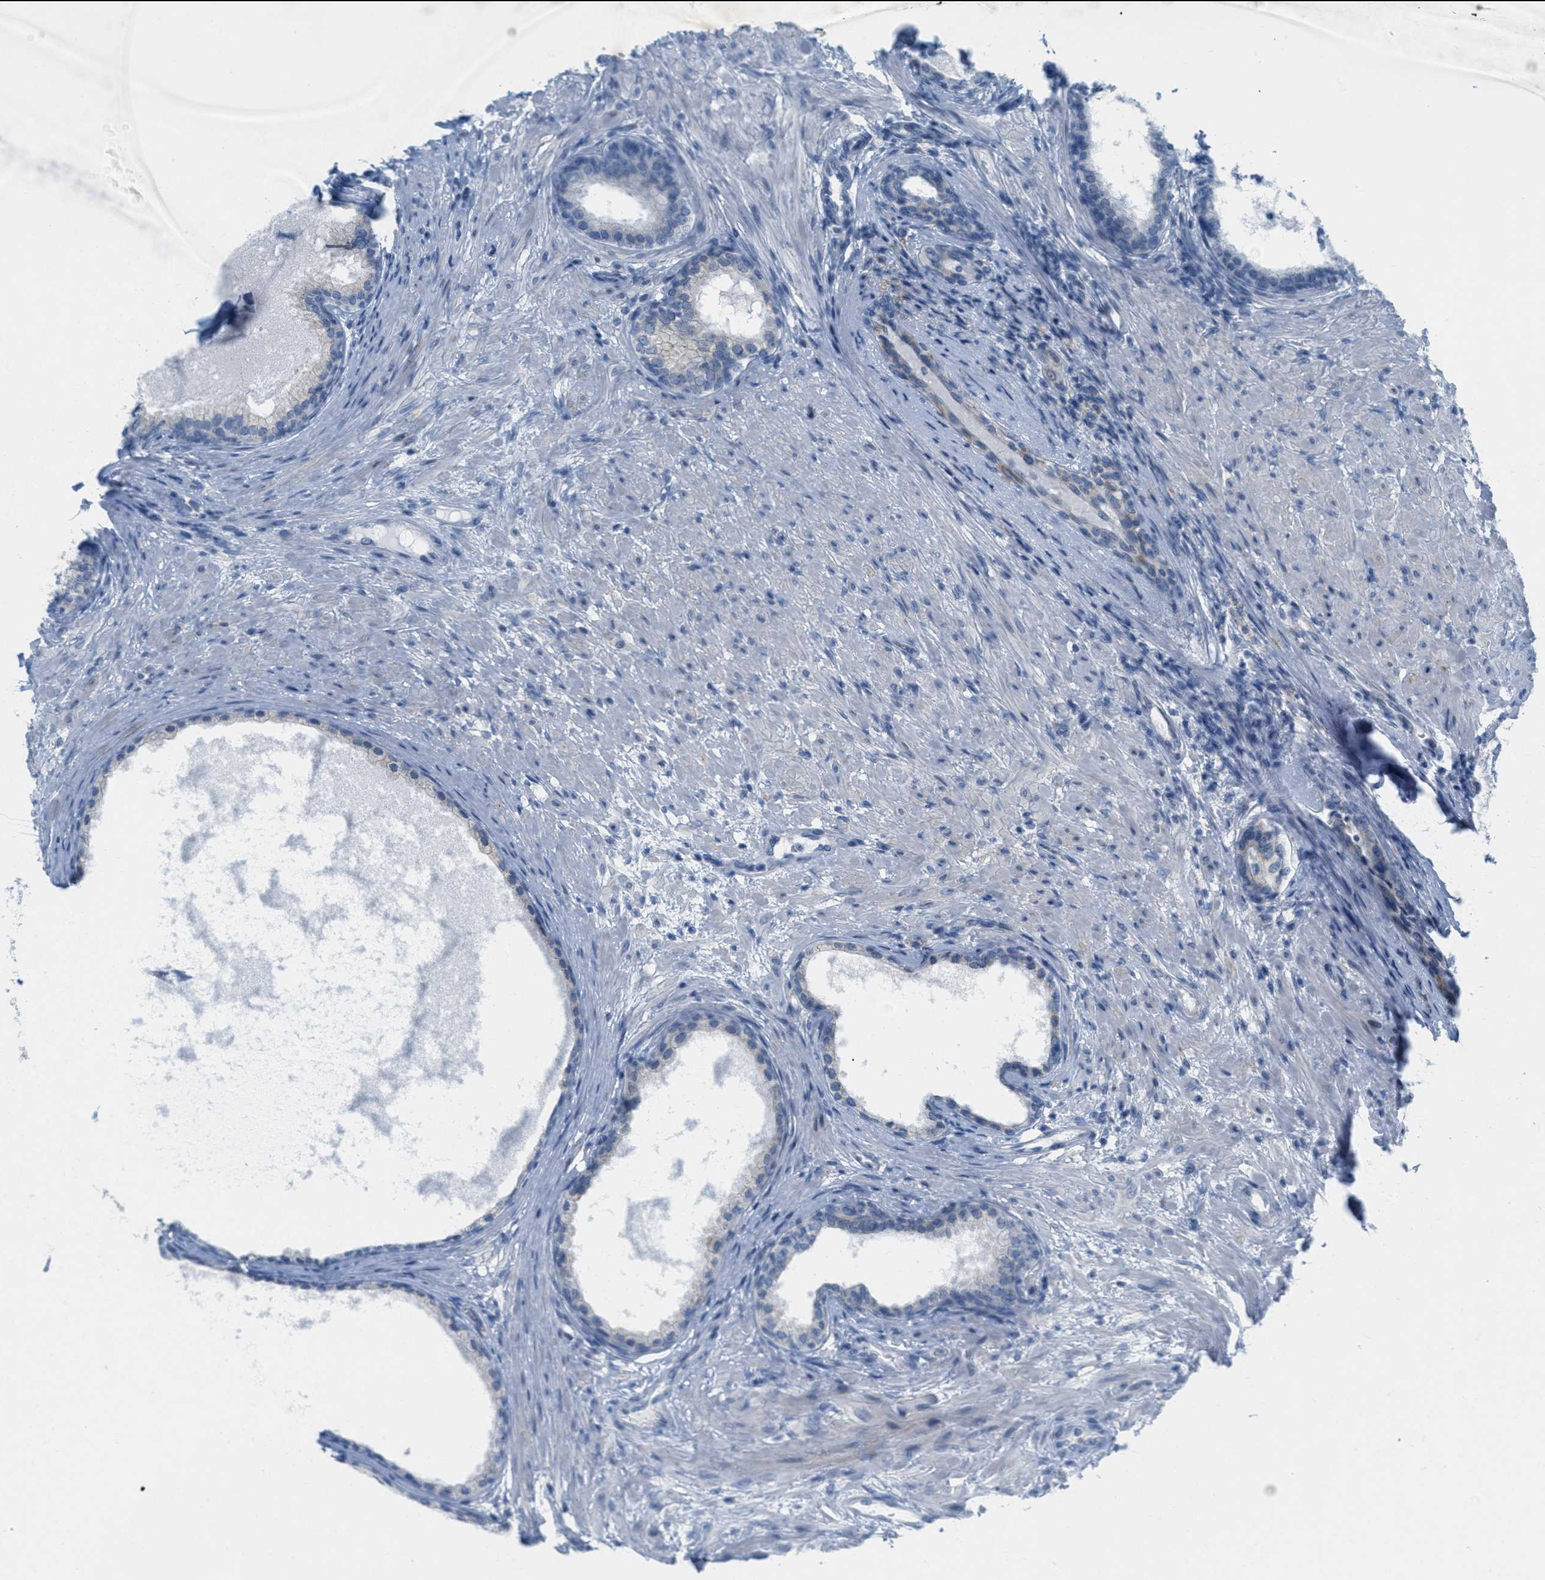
{"staining": {"intensity": "weak", "quantity": "<25%", "location": "cytoplasmic/membranous"}, "tissue": "prostate", "cell_type": "Glandular cells", "image_type": "normal", "snomed": [{"axis": "morphology", "description": "Normal tissue, NOS"}, {"axis": "topography", "description": "Prostate"}], "caption": "This histopathology image is of unremarkable prostate stained with IHC to label a protein in brown with the nuclei are counter-stained blue. There is no staining in glandular cells. The staining was performed using DAB to visualize the protein expression in brown, while the nuclei were stained in blue with hematoxylin (Magnification: 20x).", "gene": "TEX264", "patient": {"sex": "male", "age": 76}}